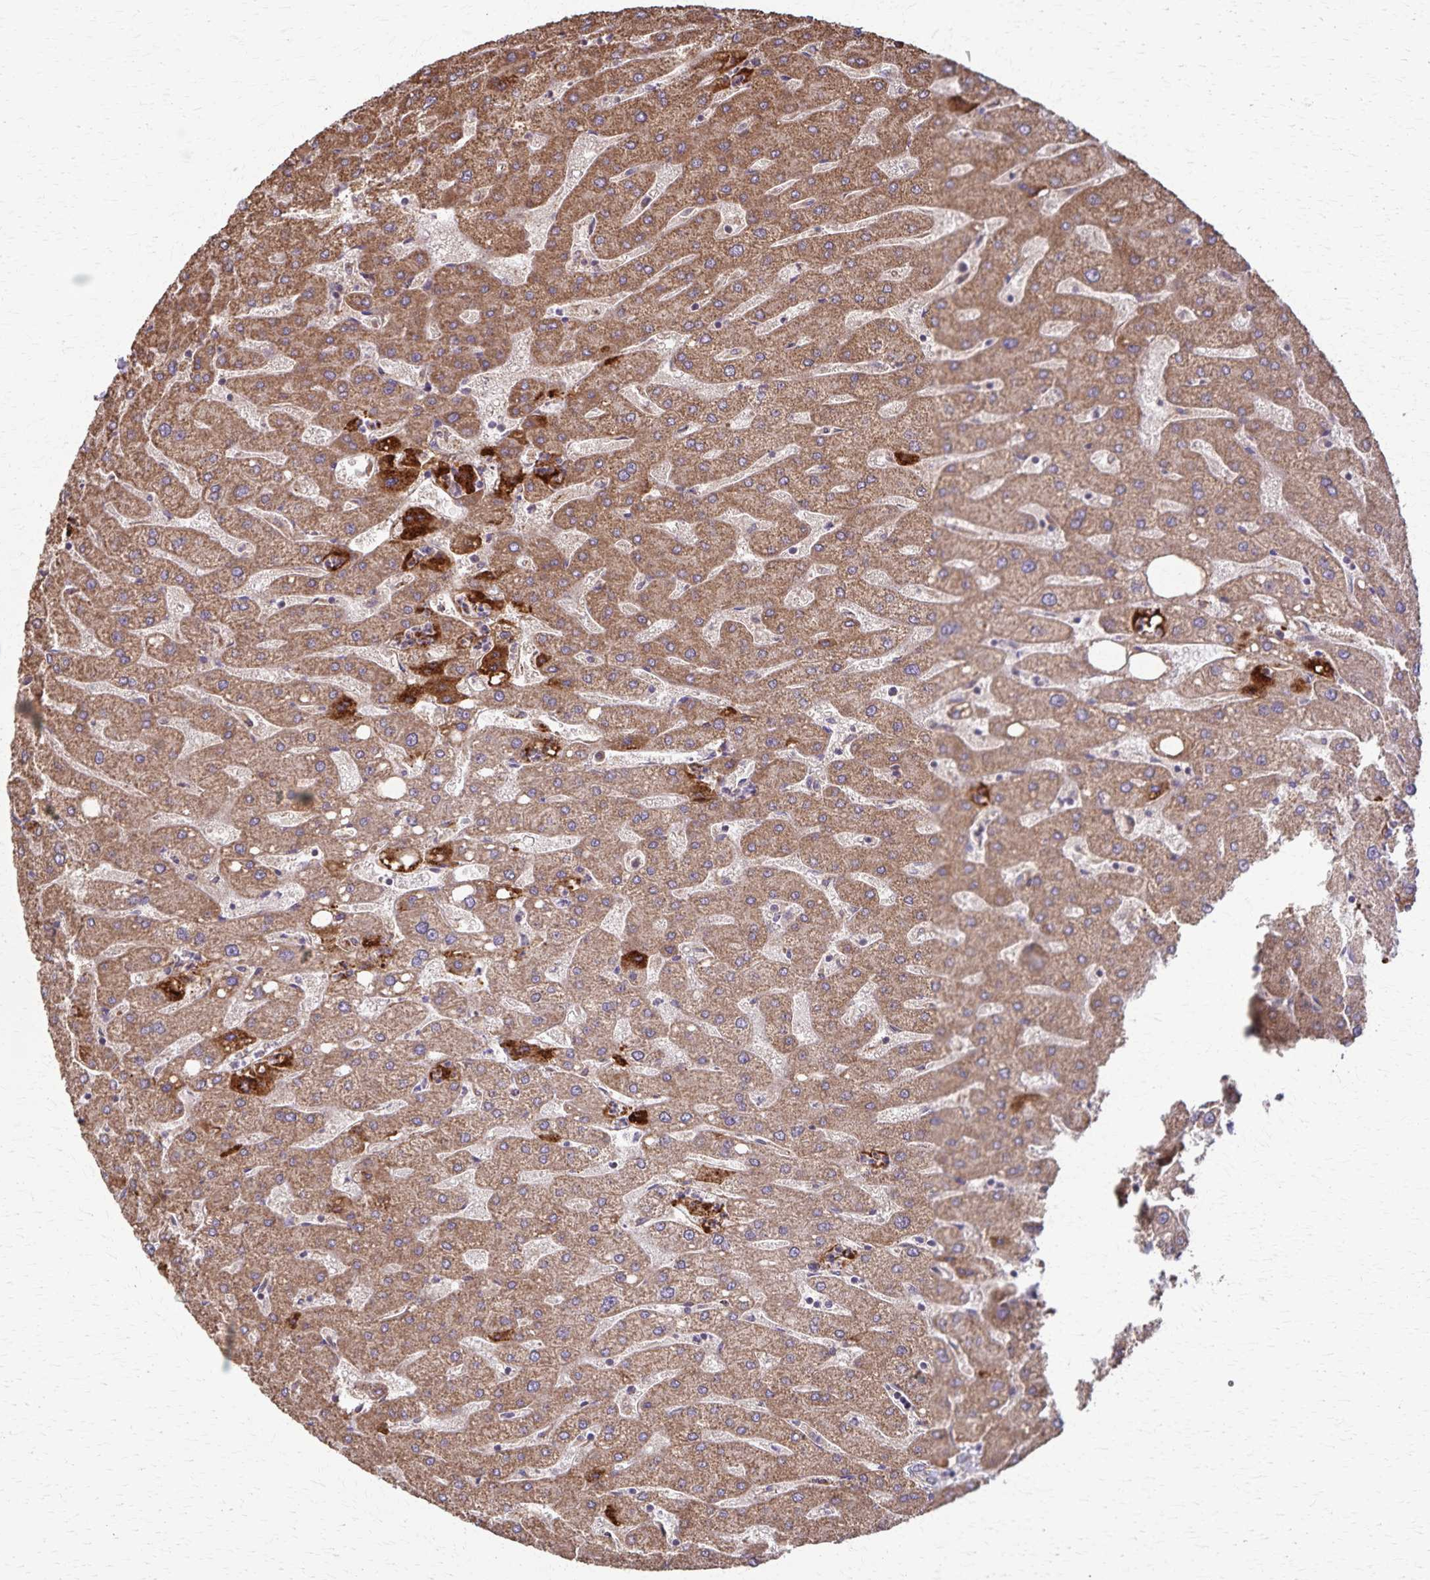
{"staining": {"intensity": "weak", "quantity": ">75%", "location": "cytoplasmic/membranous"}, "tissue": "liver", "cell_type": "Cholangiocytes", "image_type": "normal", "snomed": [{"axis": "morphology", "description": "Normal tissue, NOS"}, {"axis": "topography", "description": "Liver"}], "caption": "This is an image of immunohistochemistry (IHC) staining of unremarkable liver, which shows weak staining in the cytoplasmic/membranous of cholangiocytes.", "gene": "RNF10", "patient": {"sex": "male", "age": 67}}